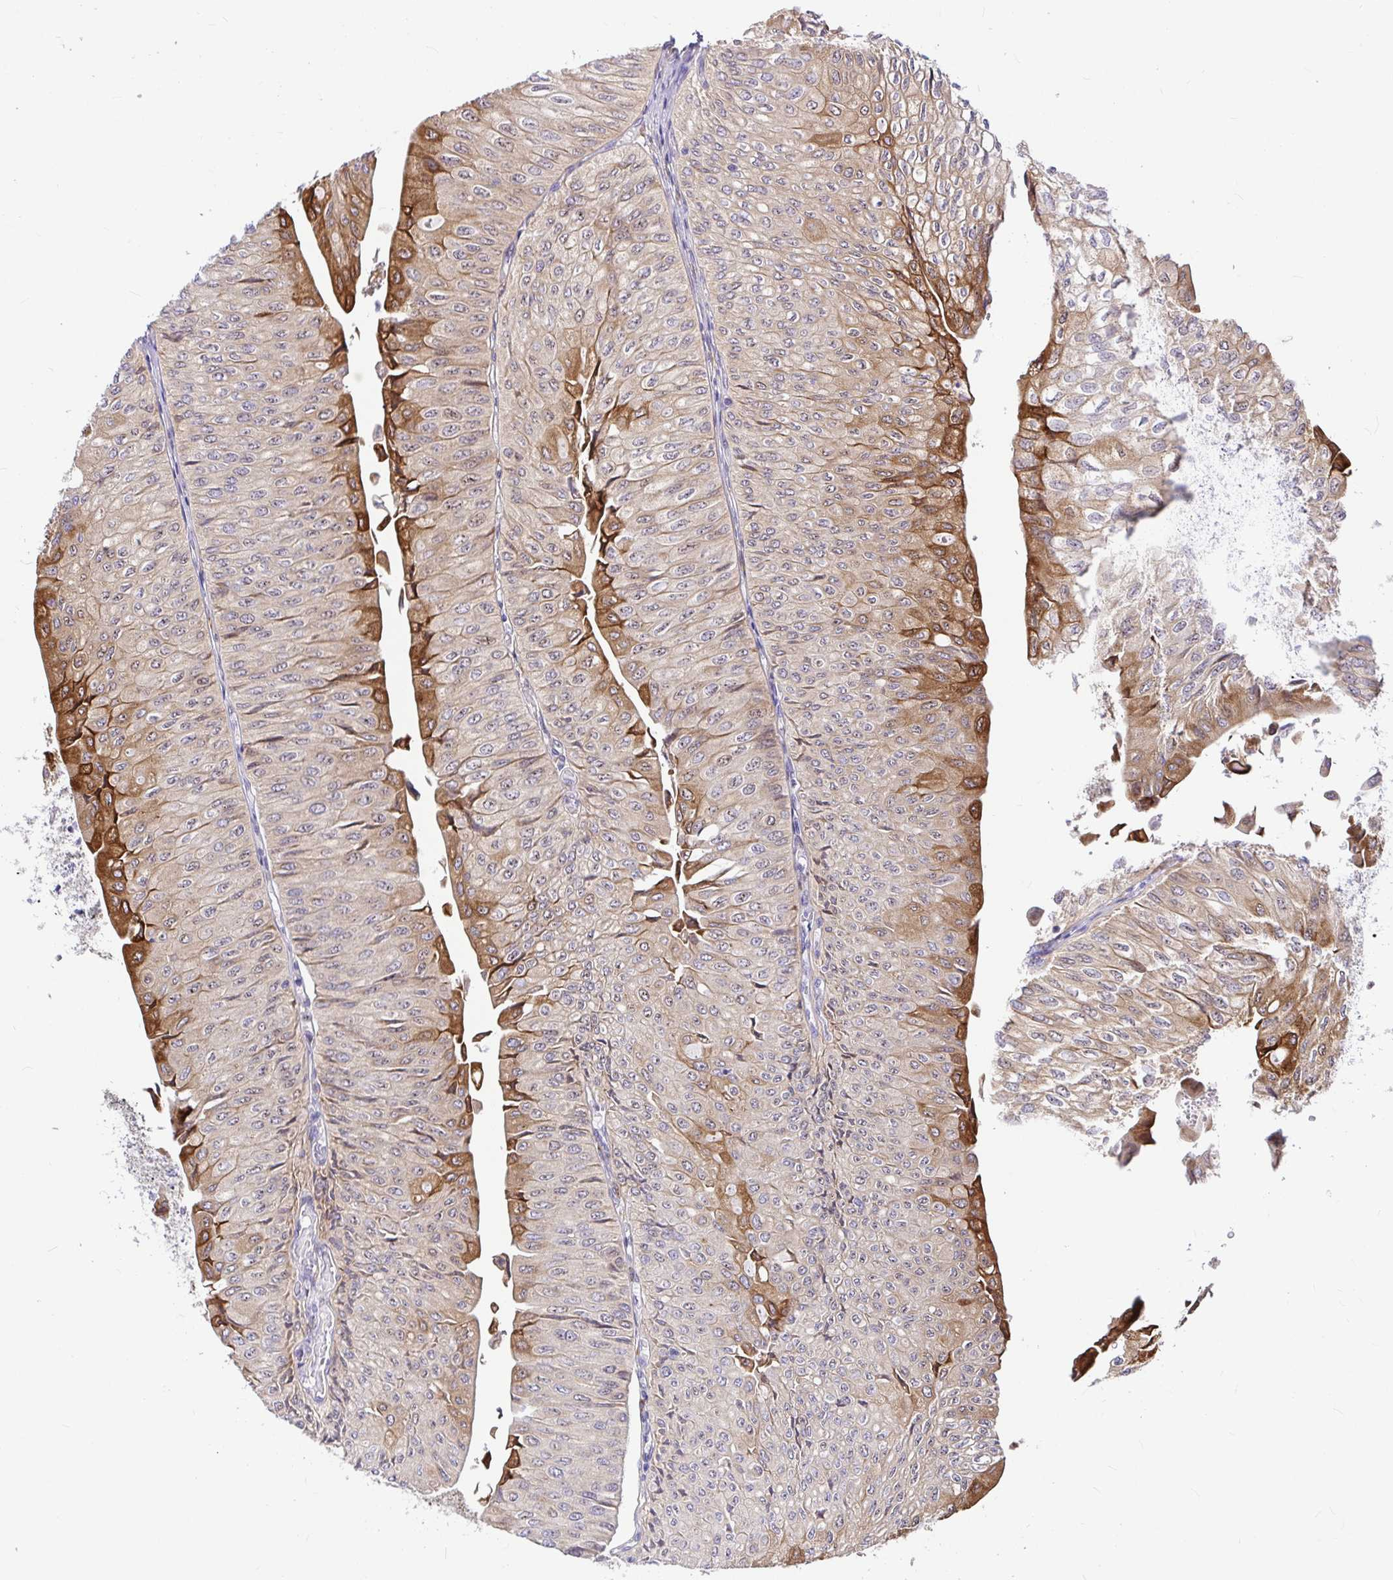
{"staining": {"intensity": "strong", "quantity": "<25%", "location": "cytoplasmic/membranous"}, "tissue": "urothelial cancer", "cell_type": "Tumor cells", "image_type": "cancer", "snomed": [{"axis": "morphology", "description": "Urothelial carcinoma, NOS"}, {"axis": "topography", "description": "Urinary bladder"}], "caption": "A brown stain highlights strong cytoplasmic/membranous staining of a protein in human transitional cell carcinoma tumor cells.", "gene": "GABBR2", "patient": {"sex": "male", "age": 62}}